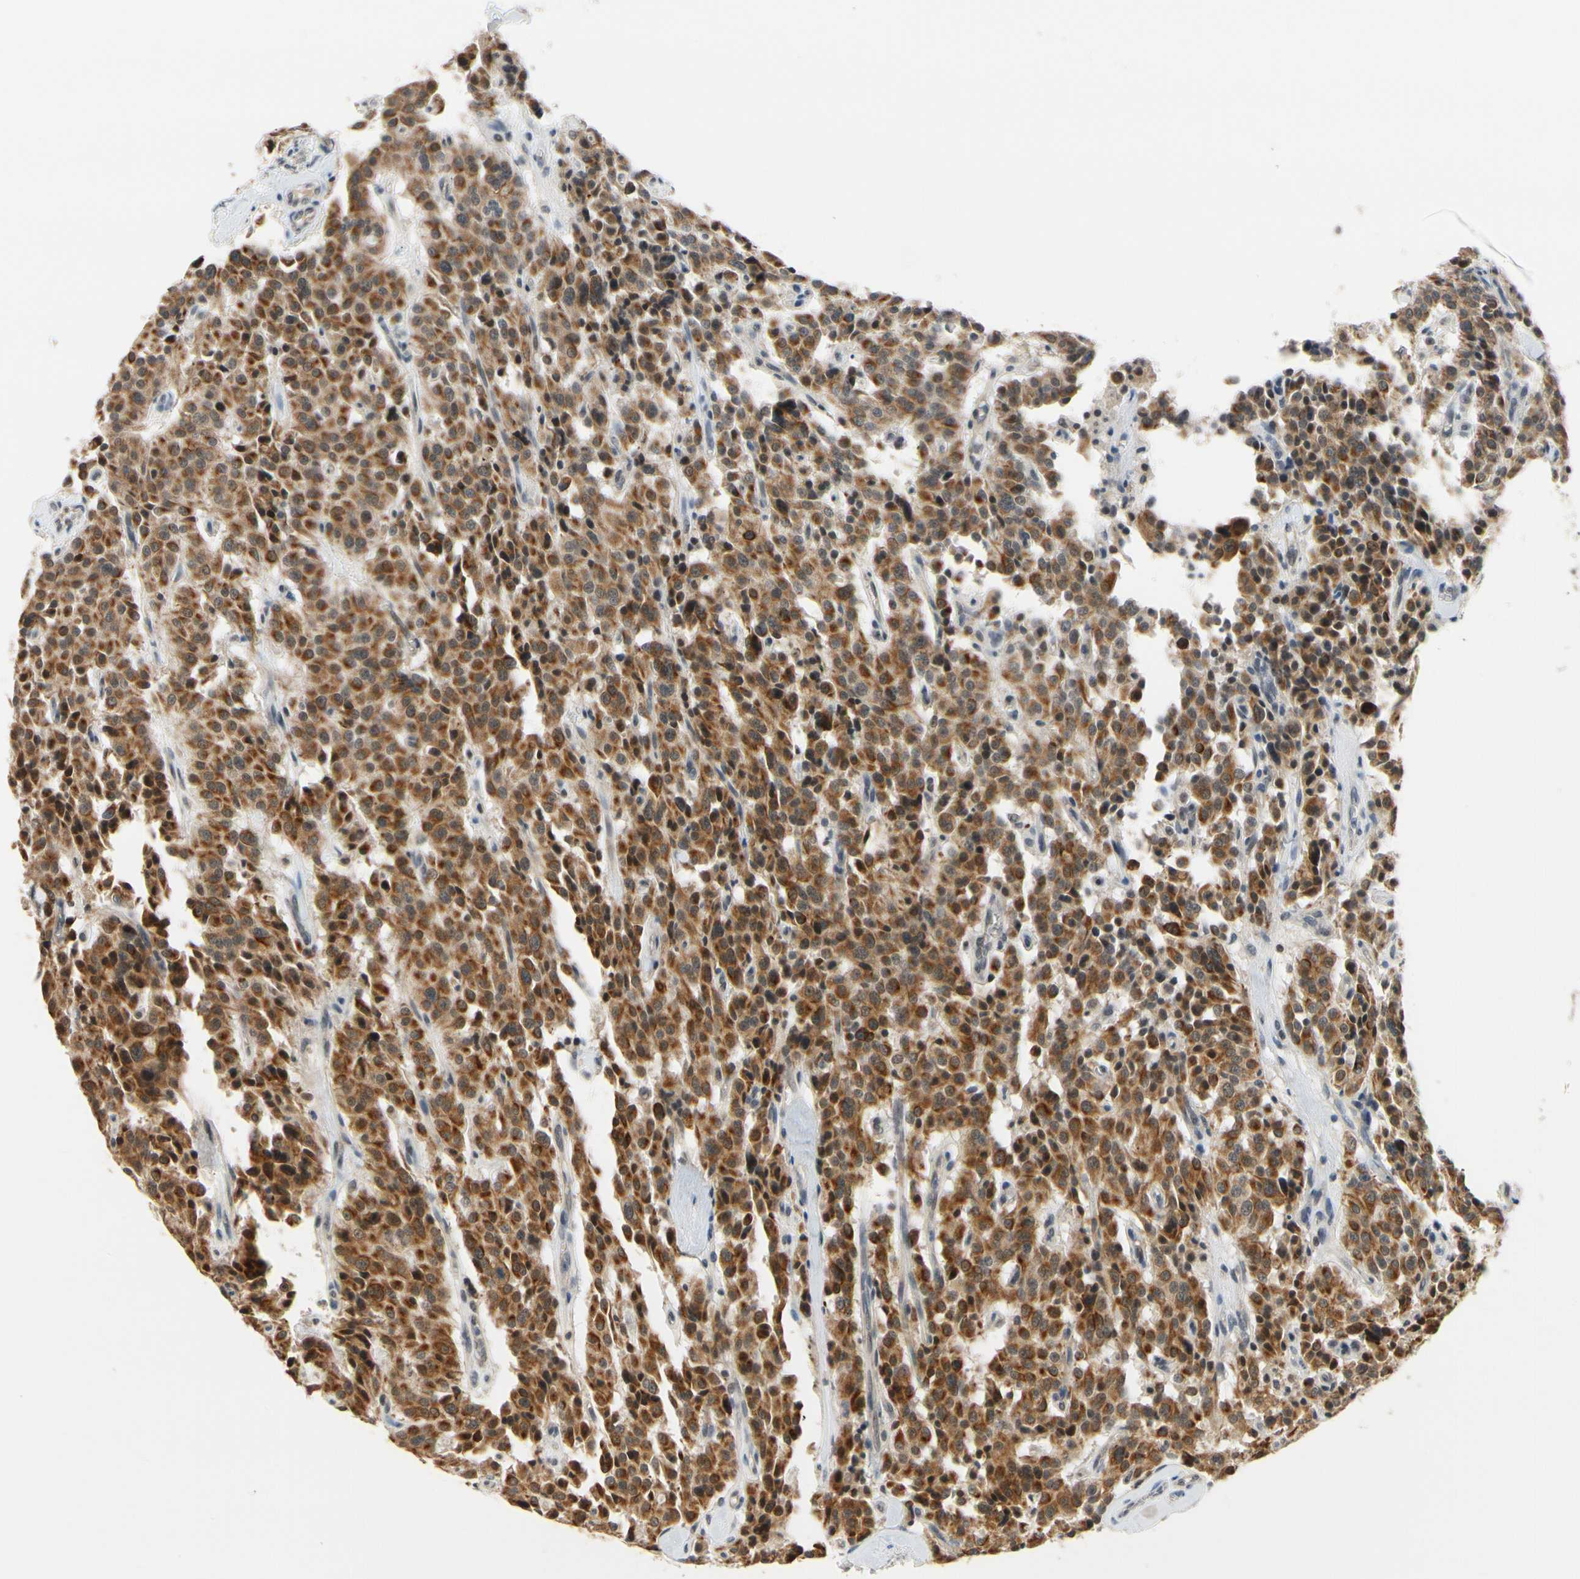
{"staining": {"intensity": "strong", "quantity": ">75%", "location": "cytoplasmic/membranous"}, "tissue": "carcinoid", "cell_type": "Tumor cells", "image_type": "cancer", "snomed": [{"axis": "morphology", "description": "Carcinoid, malignant, NOS"}, {"axis": "topography", "description": "Lung"}], "caption": "IHC micrograph of neoplastic tissue: human carcinoid stained using immunohistochemistry (IHC) shows high levels of strong protein expression localized specifically in the cytoplasmic/membranous of tumor cells, appearing as a cytoplasmic/membranous brown color.", "gene": "TAF12", "patient": {"sex": "male", "age": 30}}